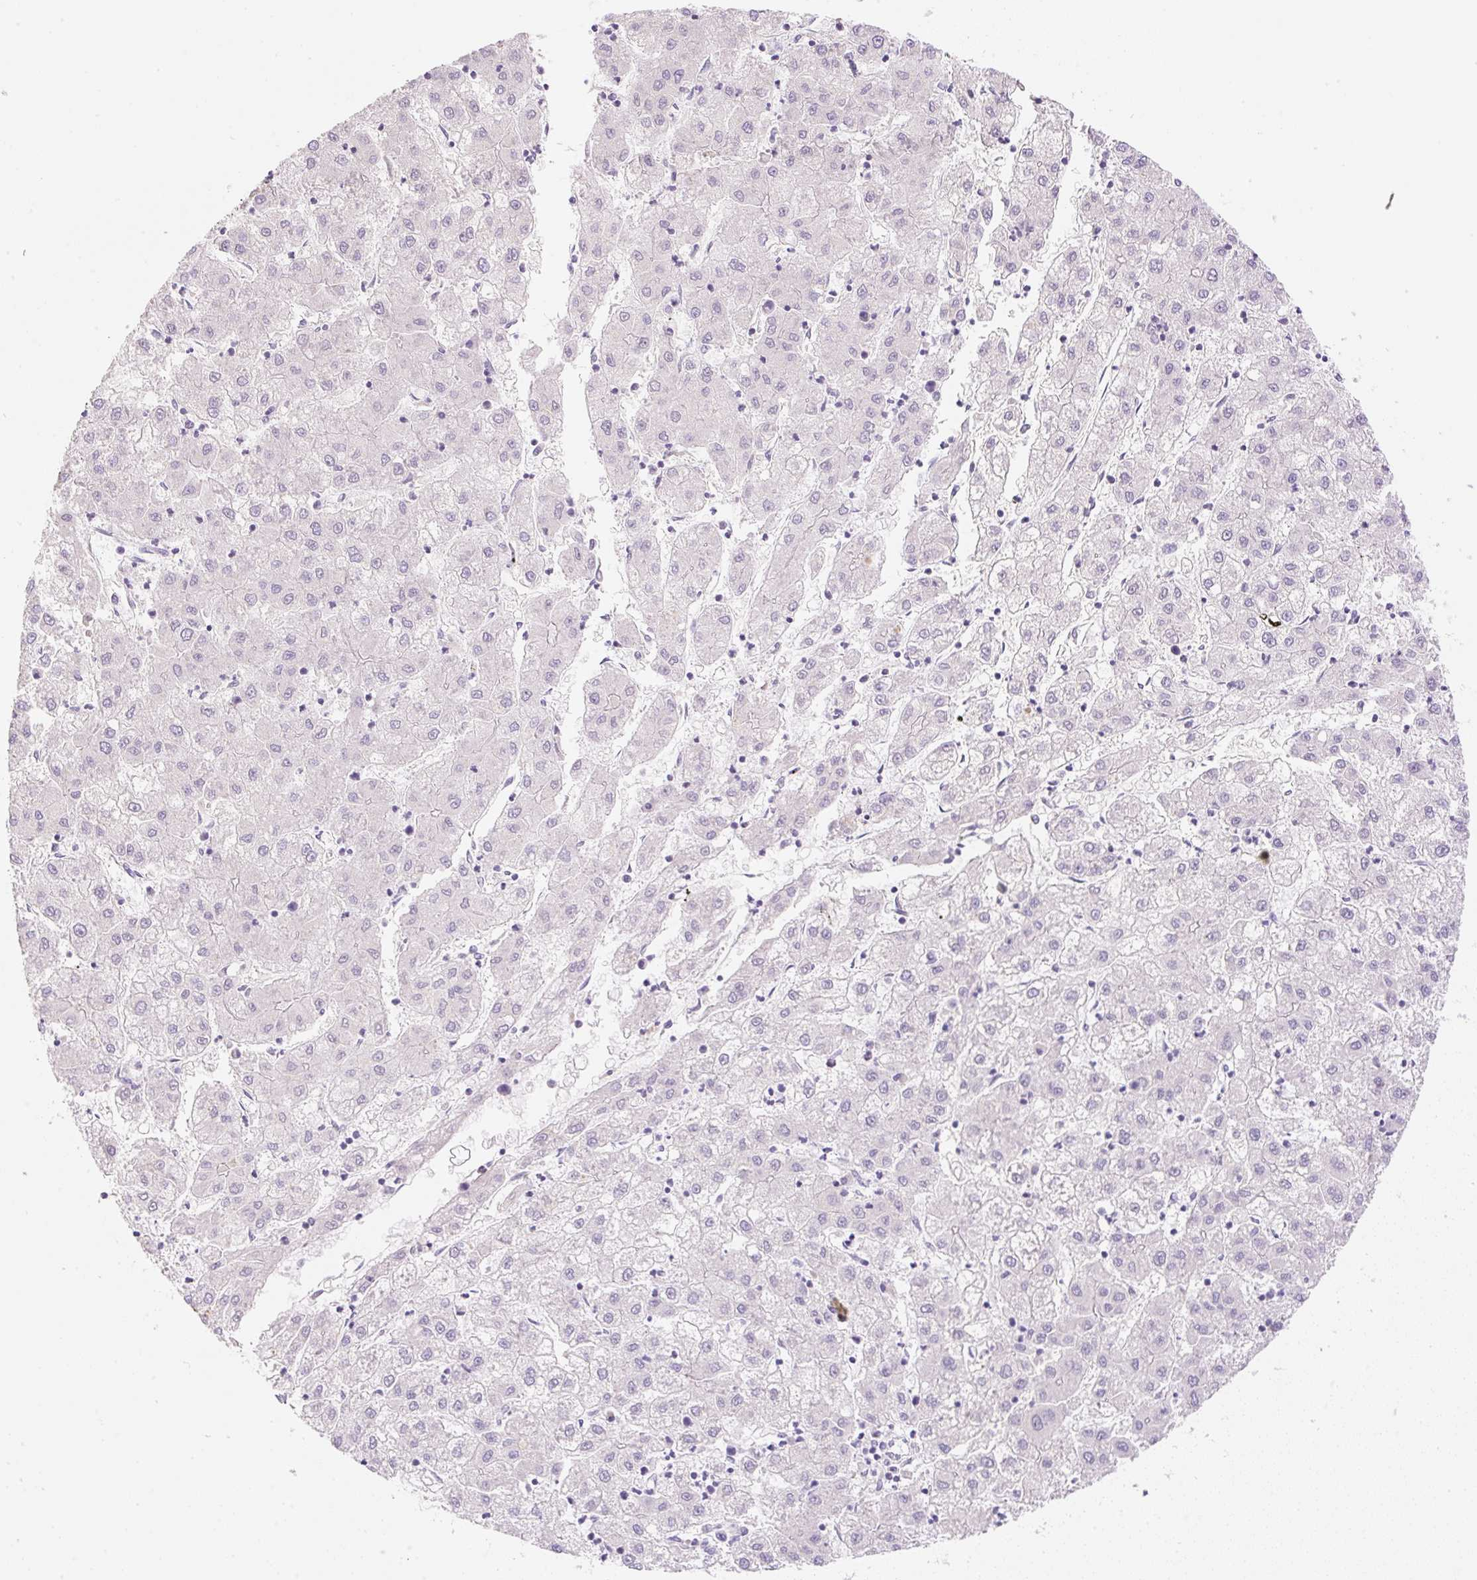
{"staining": {"intensity": "negative", "quantity": "none", "location": "none"}, "tissue": "liver cancer", "cell_type": "Tumor cells", "image_type": "cancer", "snomed": [{"axis": "morphology", "description": "Carcinoma, Hepatocellular, NOS"}, {"axis": "topography", "description": "Liver"}], "caption": "The immunohistochemistry (IHC) photomicrograph has no significant positivity in tumor cells of liver hepatocellular carcinoma tissue.", "gene": "DENND5A", "patient": {"sex": "male", "age": 72}}